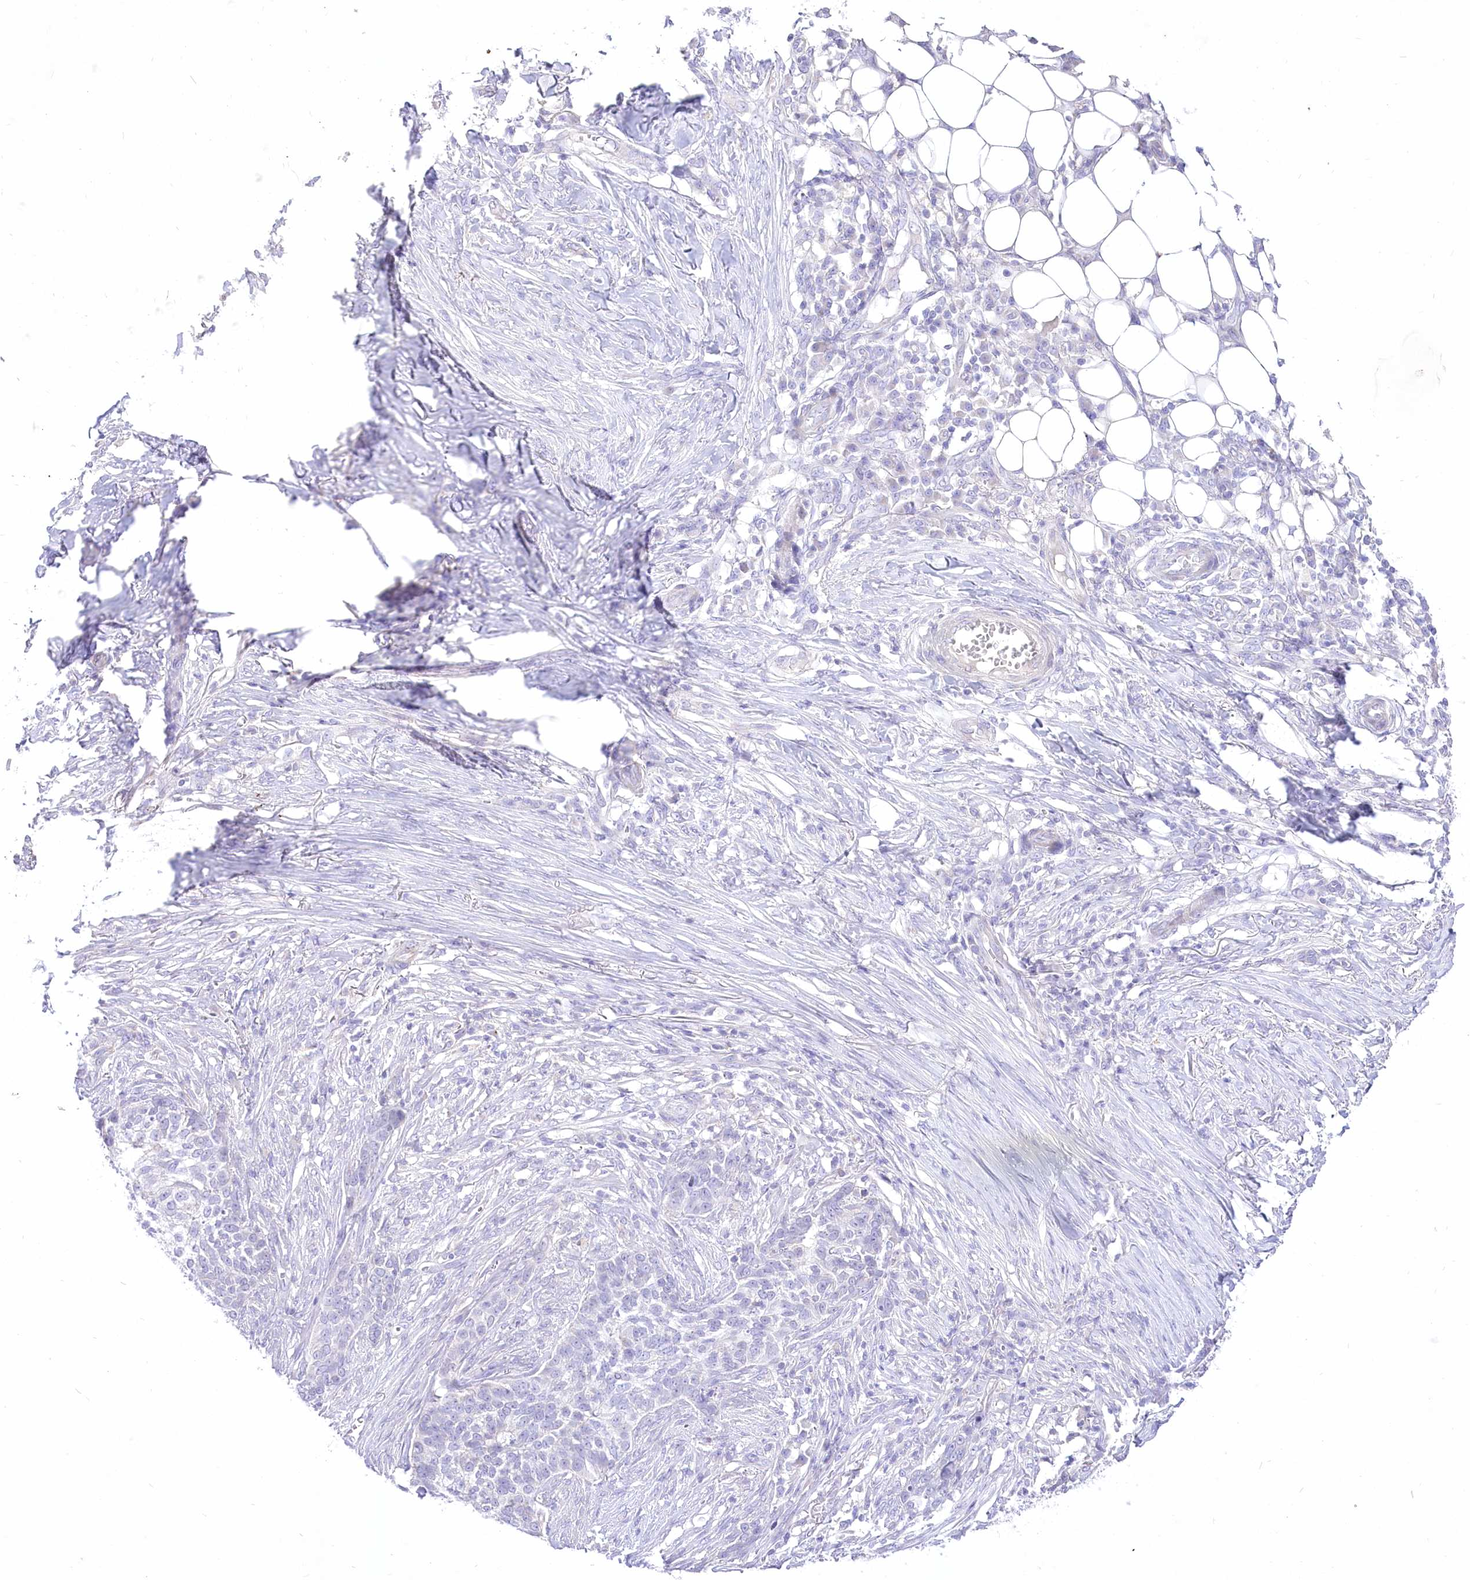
{"staining": {"intensity": "negative", "quantity": "none", "location": "none"}, "tissue": "skin cancer", "cell_type": "Tumor cells", "image_type": "cancer", "snomed": [{"axis": "morphology", "description": "Basal cell carcinoma"}, {"axis": "topography", "description": "Skin"}], "caption": "Immunohistochemistry (IHC) photomicrograph of neoplastic tissue: skin cancer (basal cell carcinoma) stained with DAB demonstrates no significant protein staining in tumor cells.", "gene": "HELT", "patient": {"sex": "male", "age": 85}}